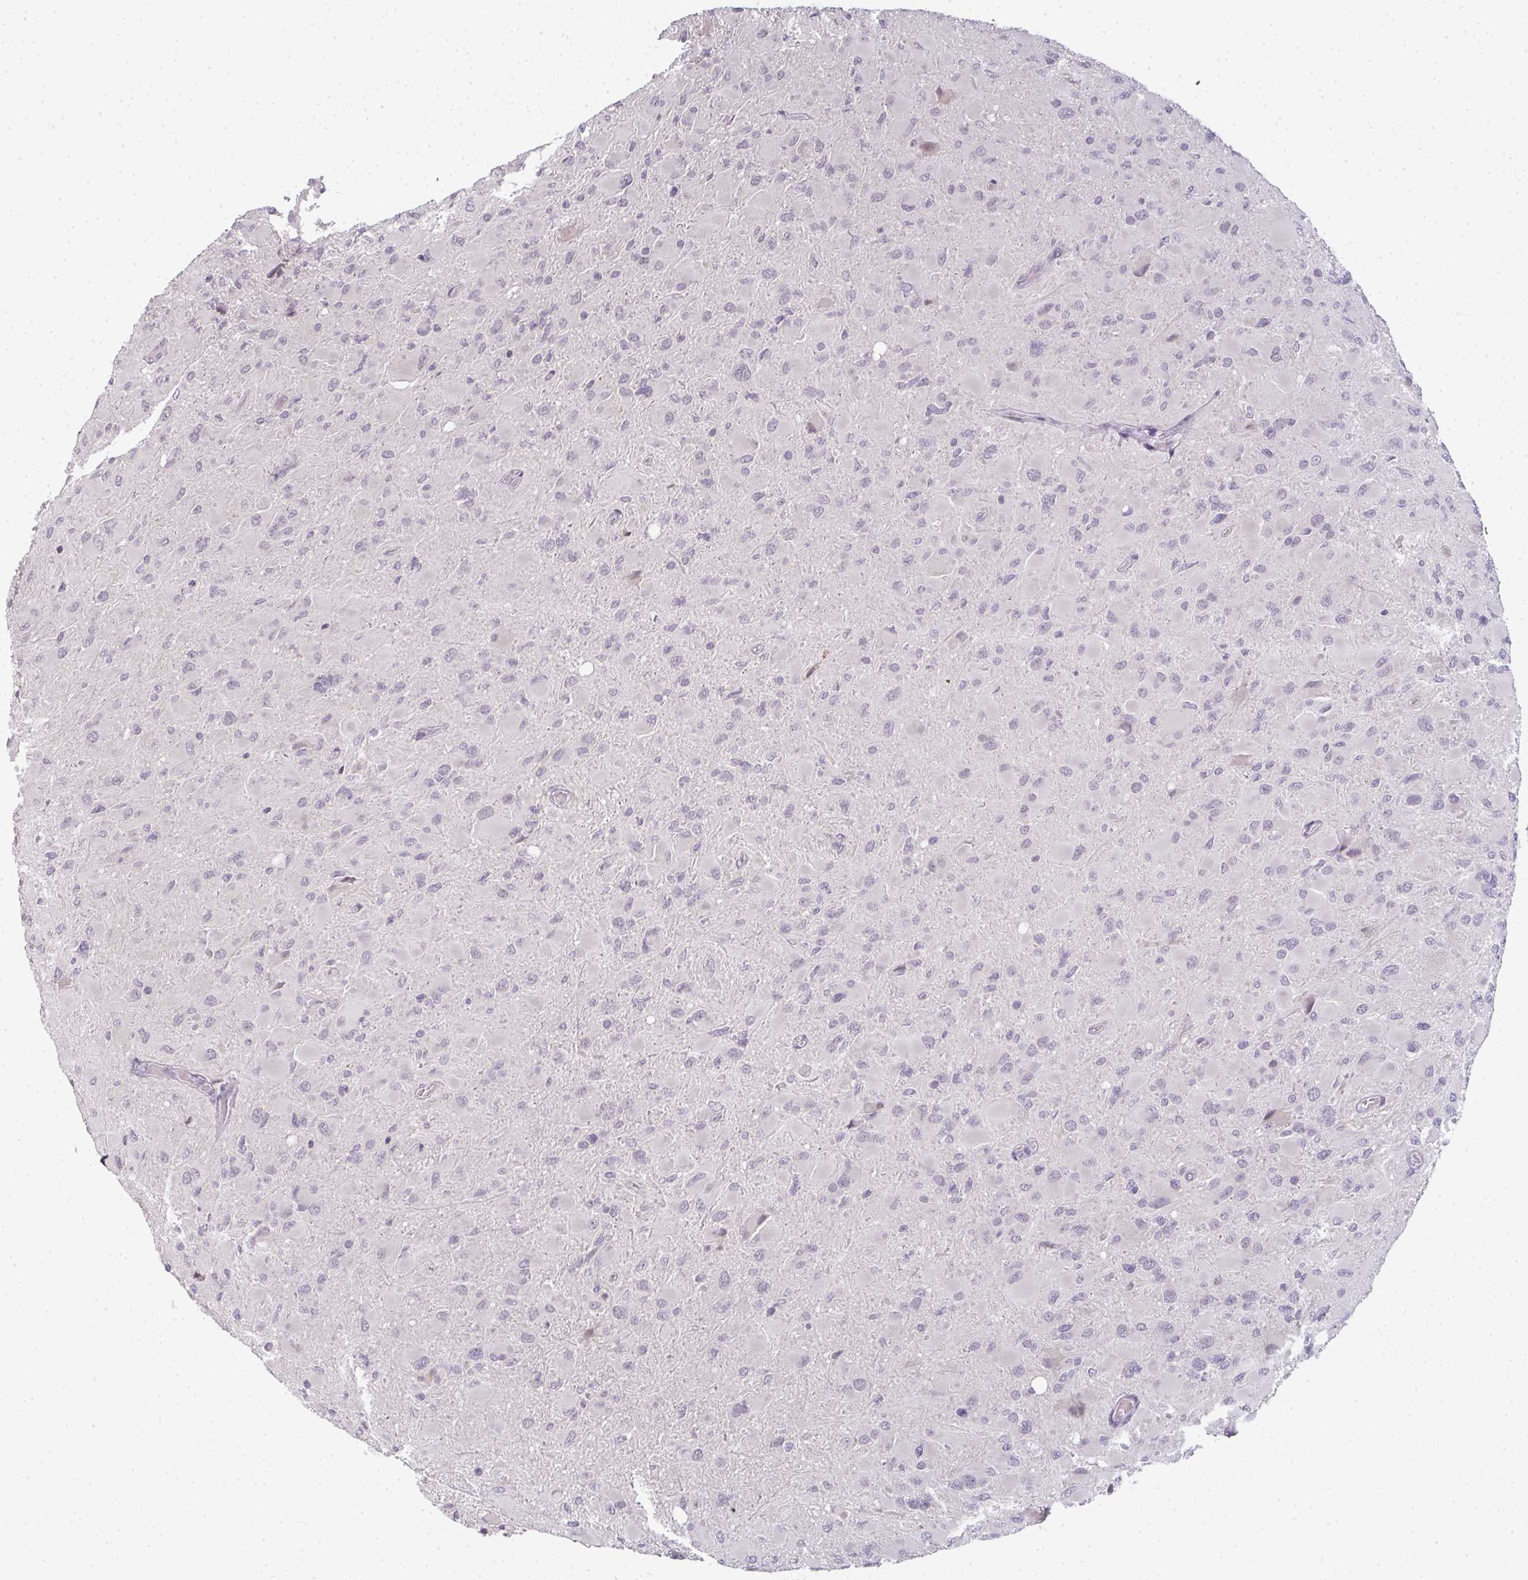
{"staining": {"intensity": "negative", "quantity": "none", "location": "none"}, "tissue": "glioma", "cell_type": "Tumor cells", "image_type": "cancer", "snomed": [{"axis": "morphology", "description": "Glioma, malignant, High grade"}, {"axis": "topography", "description": "Cerebral cortex"}], "caption": "A high-resolution photomicrograph shows immunohistochemistry (IHC) staining of glioma, which exhibits no significant staining in tumor cells.", "gene": "RBBP6", "patient": {"sex": "female", "age": 36}}